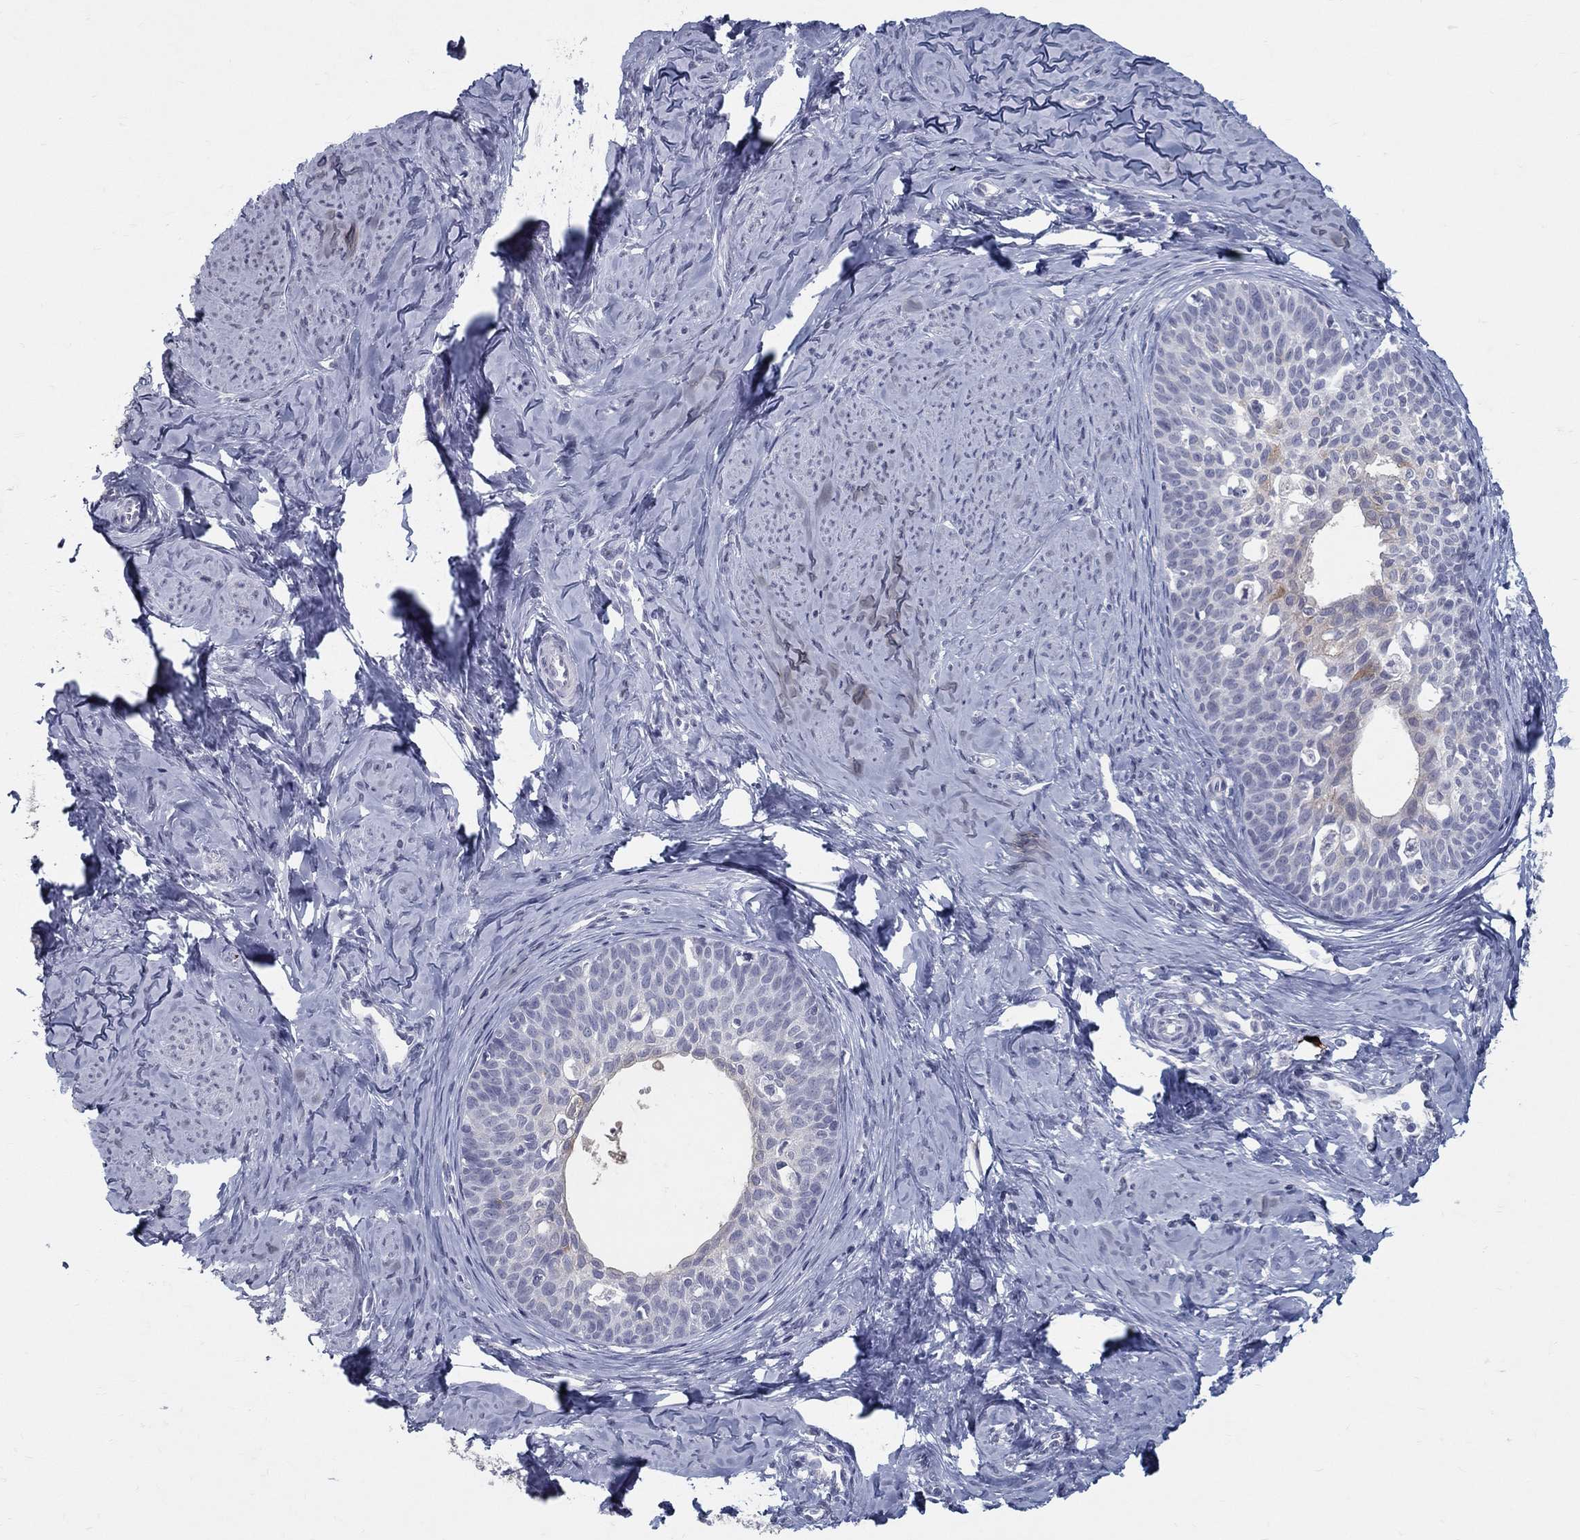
{"staining": {"intensity": "negative", "quantity": "none", "location": "none"}, "tissue": "cervical cancer", "cell_type": "Tumor cells", "image_type": "cancer", "snomed": [{"axis": "morphology", "description": "Squamous cell carcinoma, NOS"}, {"axis": "topography", "description": "Cervix"}], "caption": "DAB (3,3'-diaminobenzidine) immunohistochemical staining of squamous cell carcinoma (cervical) shows no significant positivity in tumor cells.", "gene": "ACE2", "patient": {"sex": "female", "age": 51}}